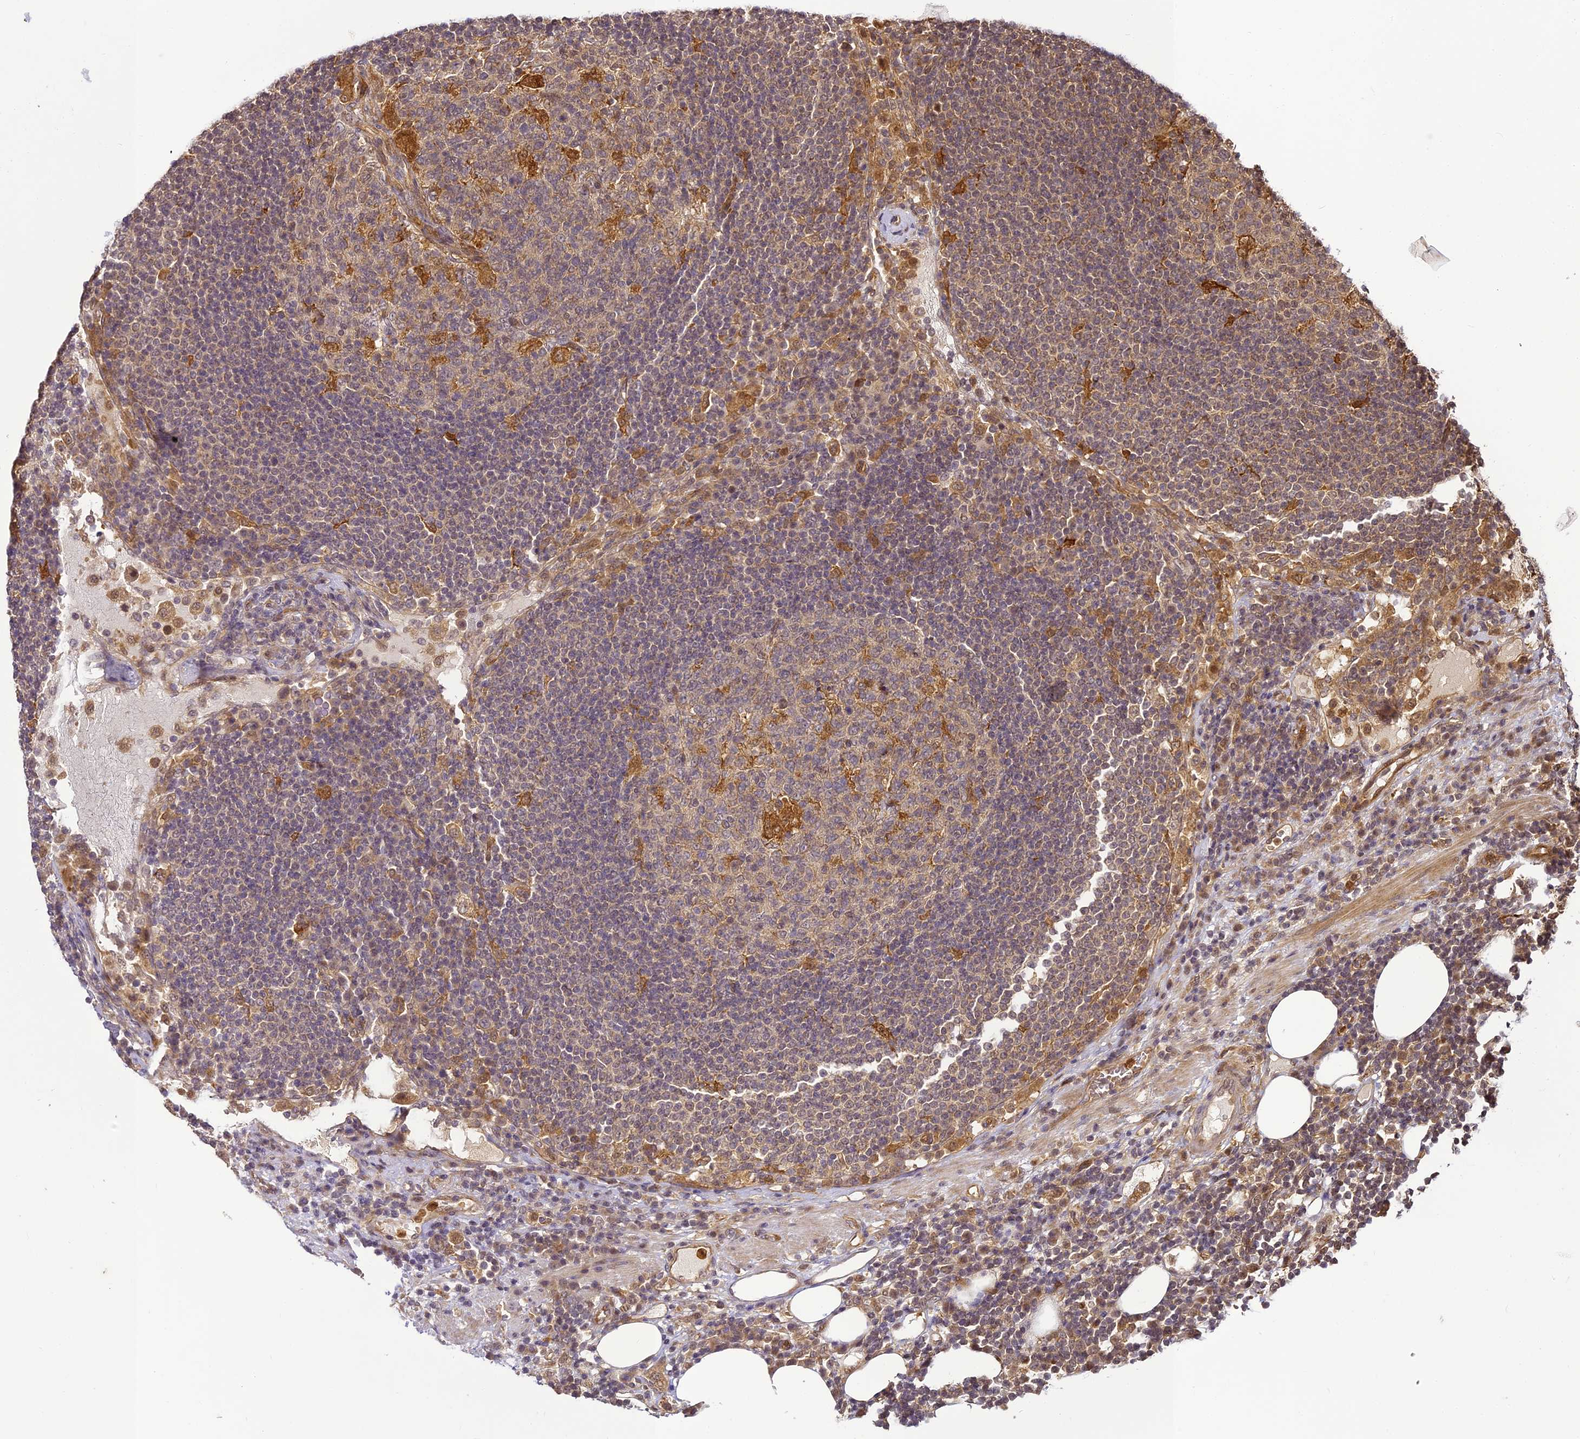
{"staining": {"intensity": "weak", "quantity": "<25%", "location": "nuclear"}, "tissue": "lymph node", "cell_type": "Germinal center cells", "image_type": "normal", "snomed": [{"axis": "morphology", "description": "Normal tissue, NOS"}, {"axis": "topography", "description": "Lymph node"}], "caption": "A high-resolution photomicrograph shows immunohistochemistry (IHC) staining of normal lymph node, which reveals no significant expression in germinal center cells.", "gene": "BCDIN3D", "patient": {"sex": "female", "age": 53}}